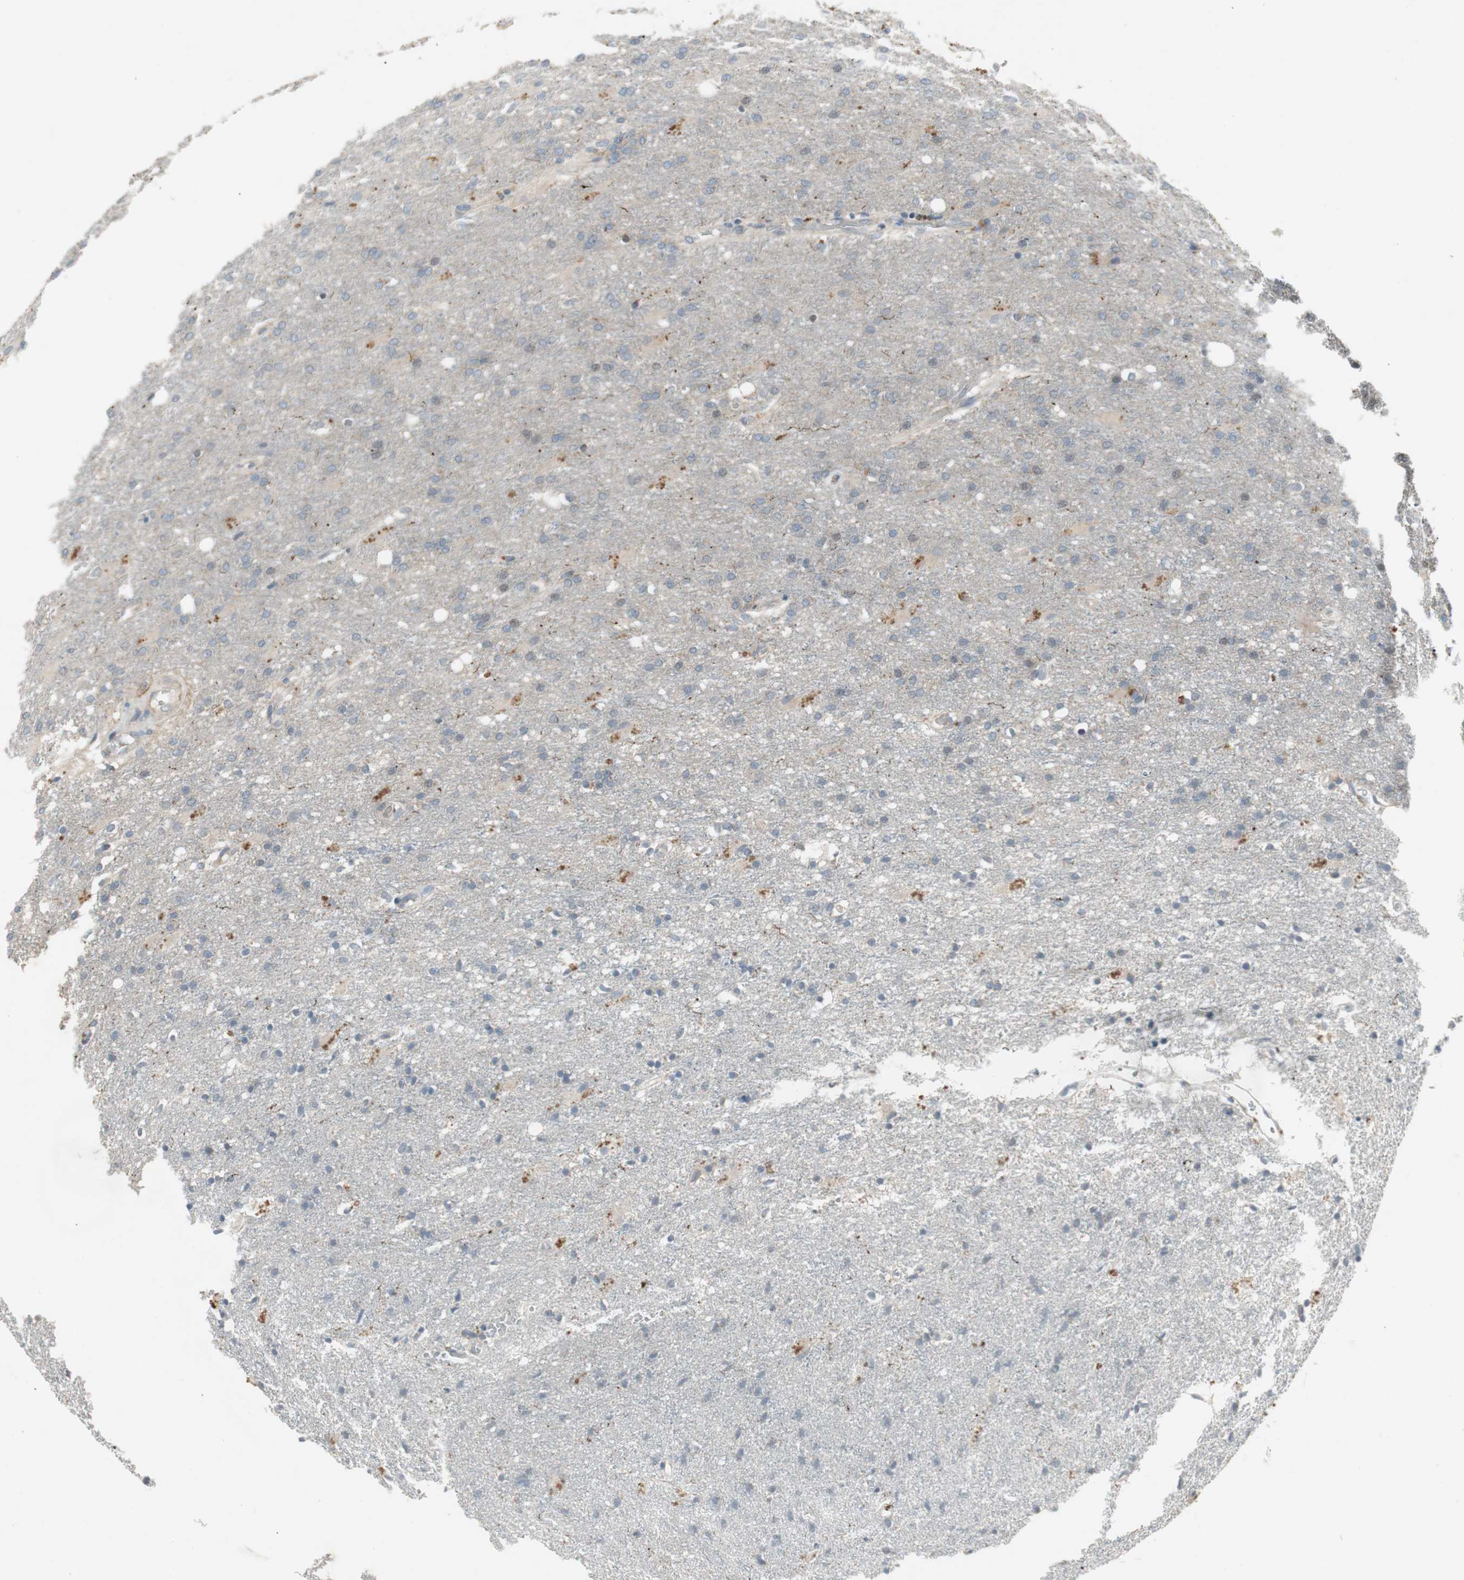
{"staining": {"intensity": "weak", "quantity": "25%-75%", "location": "cytoplasmic/membranous"}, "tissue": "glioma", "cell_type": "Tumor cells", "image_type": "cancer", "snomed": [{"axis": "morphology", "description": "Normal tissue, NOS"}, {"axis": "morphology", "description": "Glioma, malignant, High grade"}, {"axis": "topography", "description": "Cerebral cortex"}], "caption": "Malignant high-grade glioma stained with DAB (3,3'-diaminobenzidine) immunohistochemistry (IHC) reveals low levels of weak cytoplasmic/membranous staining in about 25%-75% of tumor cells. Using DAB (3,3'-diaminobenzidine) (brown) and hematoxylin (blue) stains, captured at high magnification using brightfield microscopy.", "gene": "PANK2", "patient": {"sex": "male", "age": 77}}